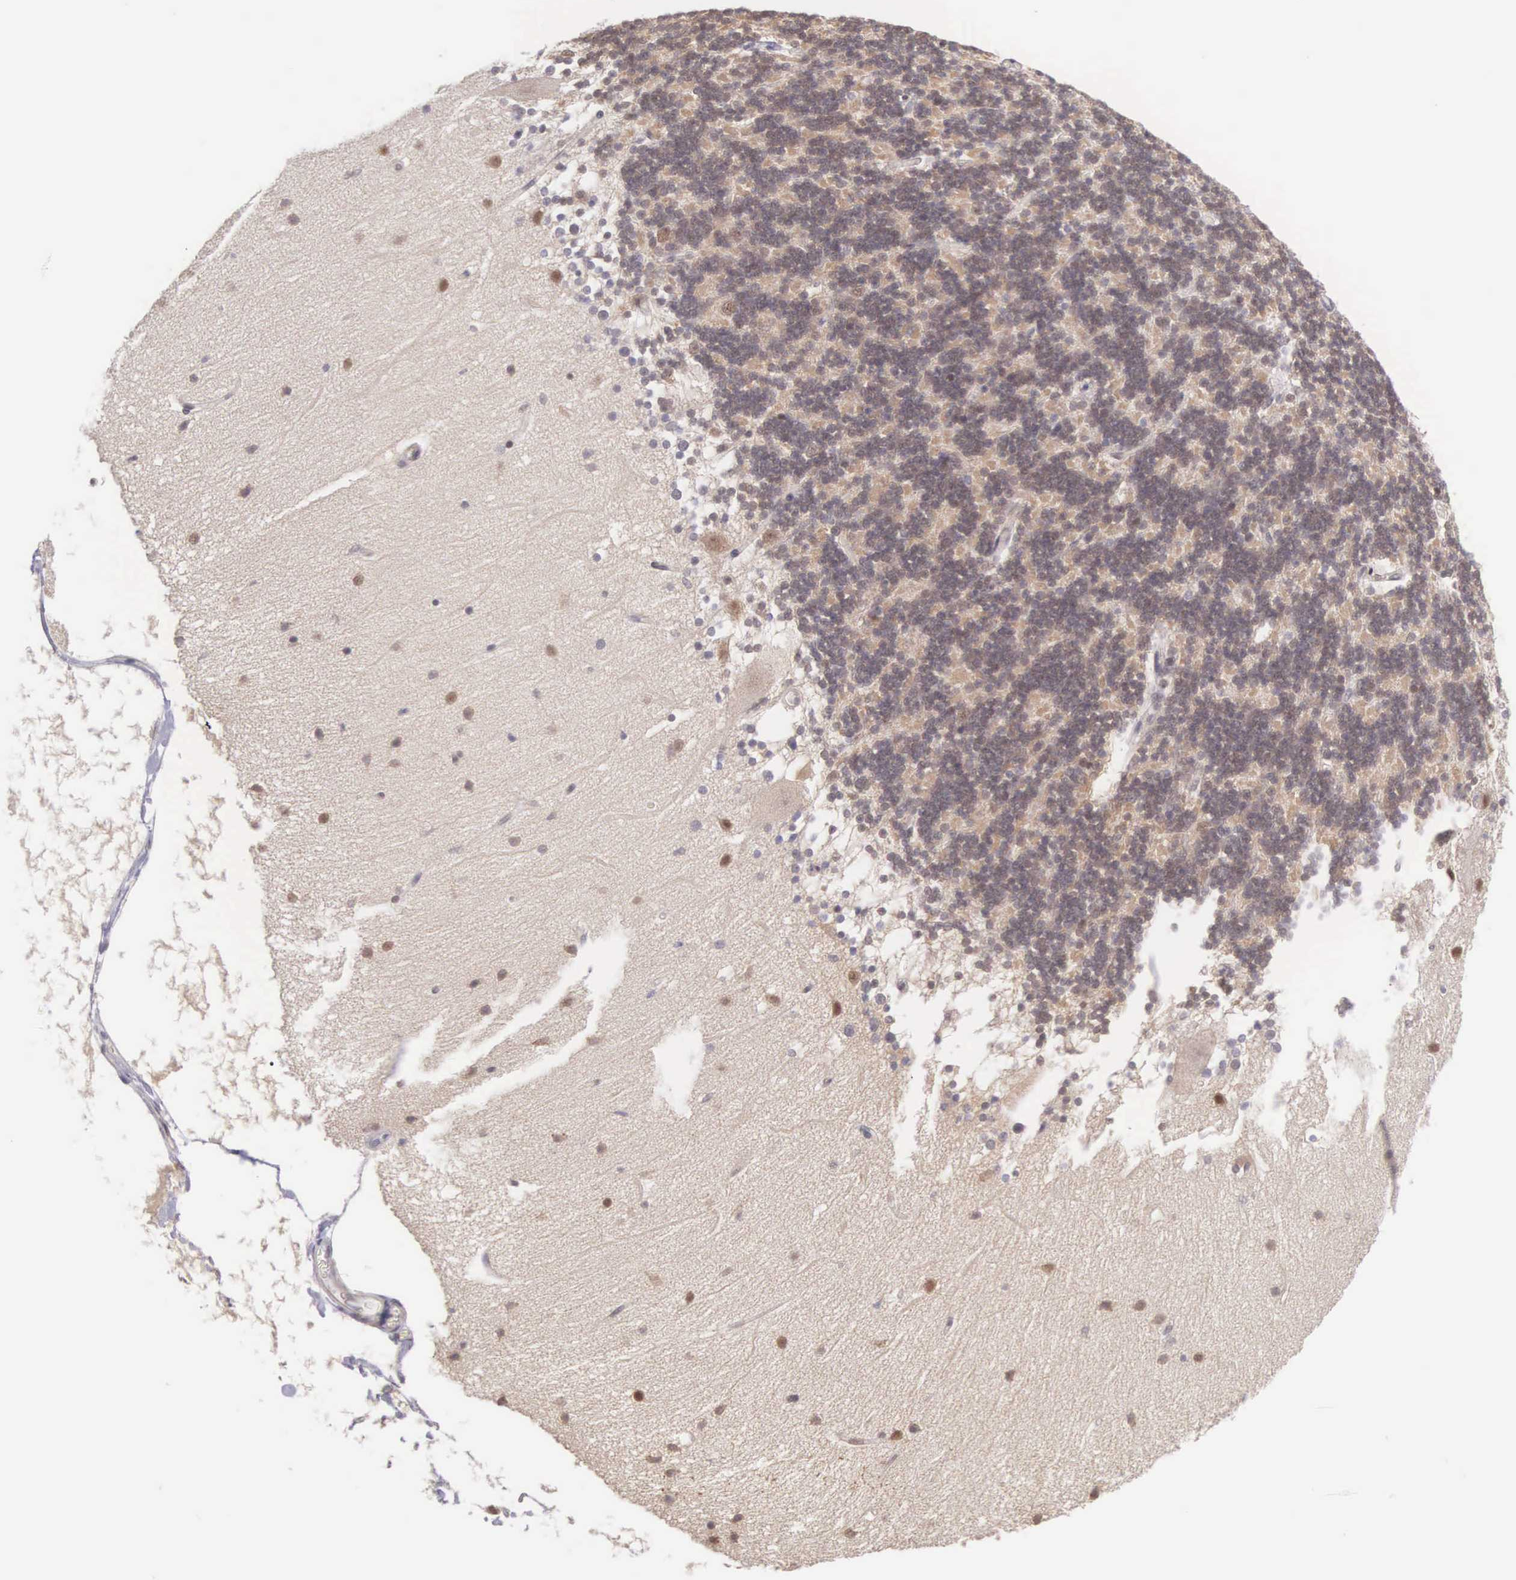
{"staining": {"intensity": "weak", "quantity": ">75%", "location": "cytoplasmic/membranous,nuclear"}, "tissue": "cerebellum", "cell_type": "Cells in granular layer", "image_type": "normal", "snomed": [{"axis": "morphology", "description": "Normal tissue, NOS"}, {"axis": "topography", "description": "Cerebellum"}], "caption": "Immunohistochemistry (DAB) staining of unremarkable human cerebellum demonstrates weak cytoplasmic/membranous,nuclear protein positivity in approximately >75% of cells in granular layer. The staining is performed using DAB brown chromogen to label protein expression. The nuclei are counter-stained blue using hematoxylin.", "gene": "CCDC117", "patient": {"sex": "female", "age": 54}}